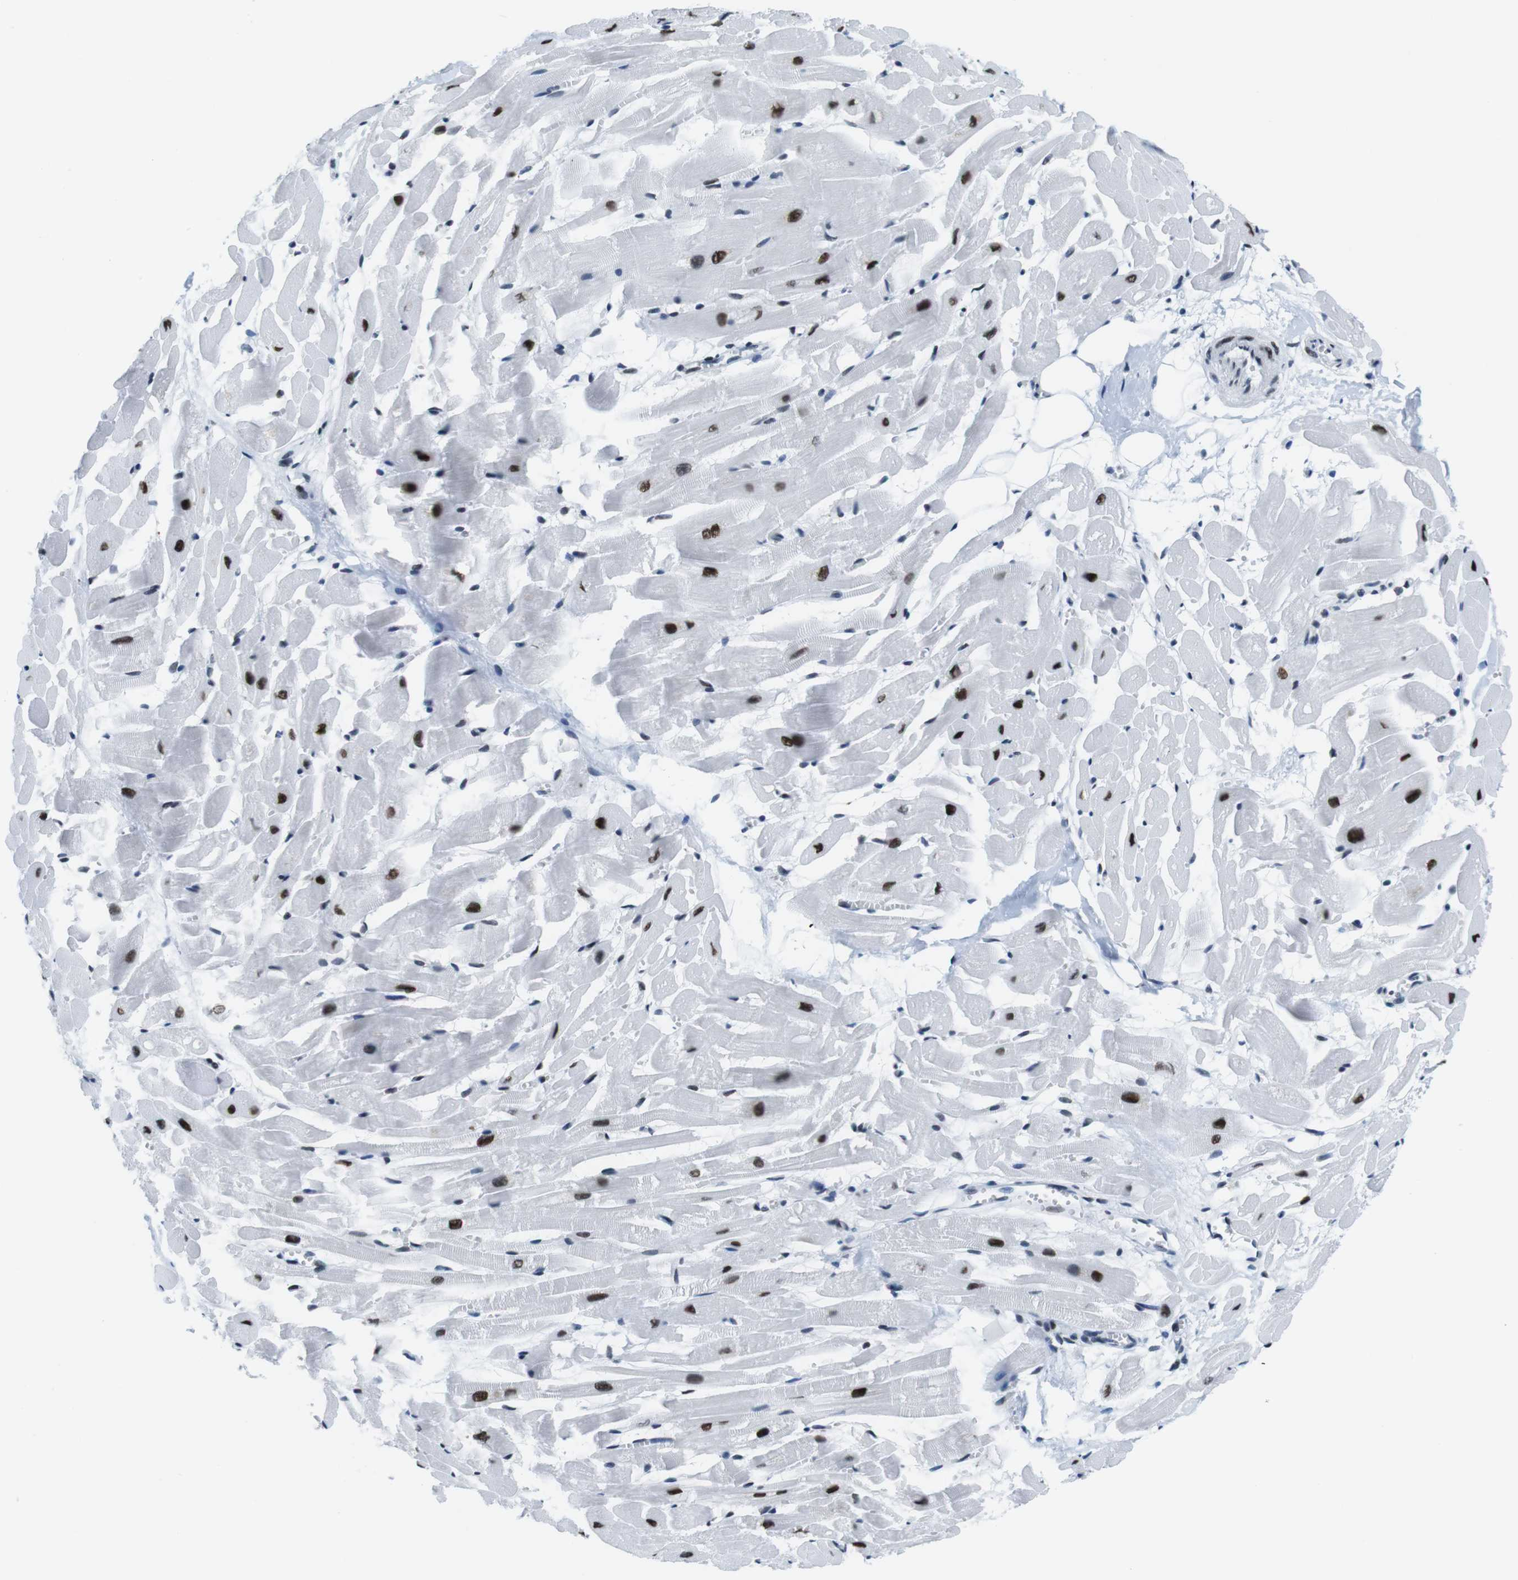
{"staining": {"intensity": "strong", "quantity": ">75%", "location": "nuclear"}, "tissue": "heart muscle", "cell_type": "Cardiomyocytes", "image_type": "normal", "snomed": [{"axis": "morphology", "description": "Normal tissue, NOS"}, {"axis": "topography", "description": "Heart"}], "caption": "A brown stain shows strong nuclear expression of a protein in cardiomyocytes of benign human heart muscle.", "gene": "CITED2", "patient": {"sex": "female", "age": 19}}